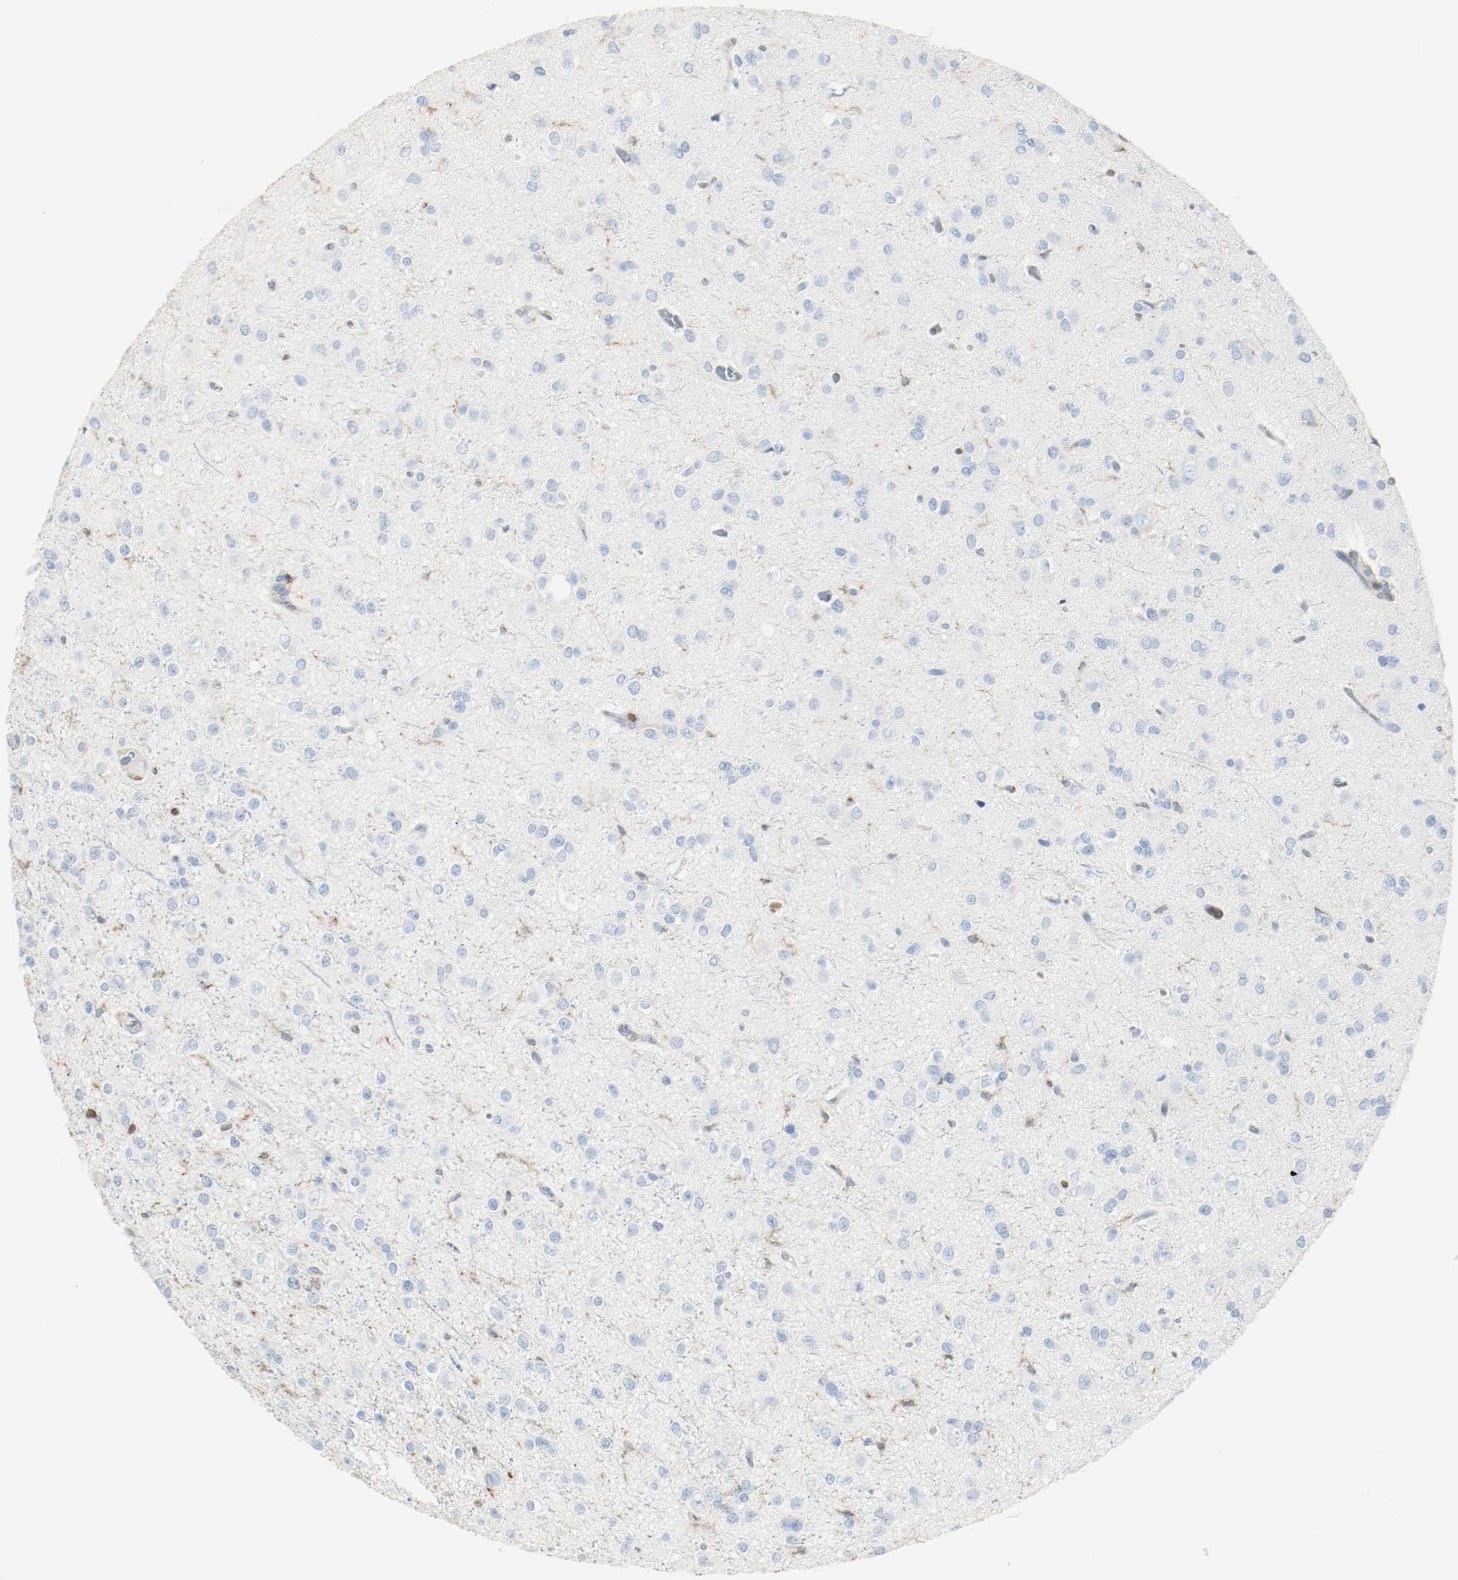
{"staining": {"intensity": "negative", "quantity": "none", "location": "none"}, "tissue": "glioma", "cell_type": "Tumor cells", "image_type": "cancer", "snomed": [{"axis": "morphology", "description": "Glioma, malignant, Low grade"}, {"axis": "topography", "description": "Brain"}], "caption": "Low-grade glioma (malignant) was stained to show a protein in brown. There is no significant staining in tumor cells.", "gene": "ARPC1B", "patient": {"sex": "male", "age": 42}}